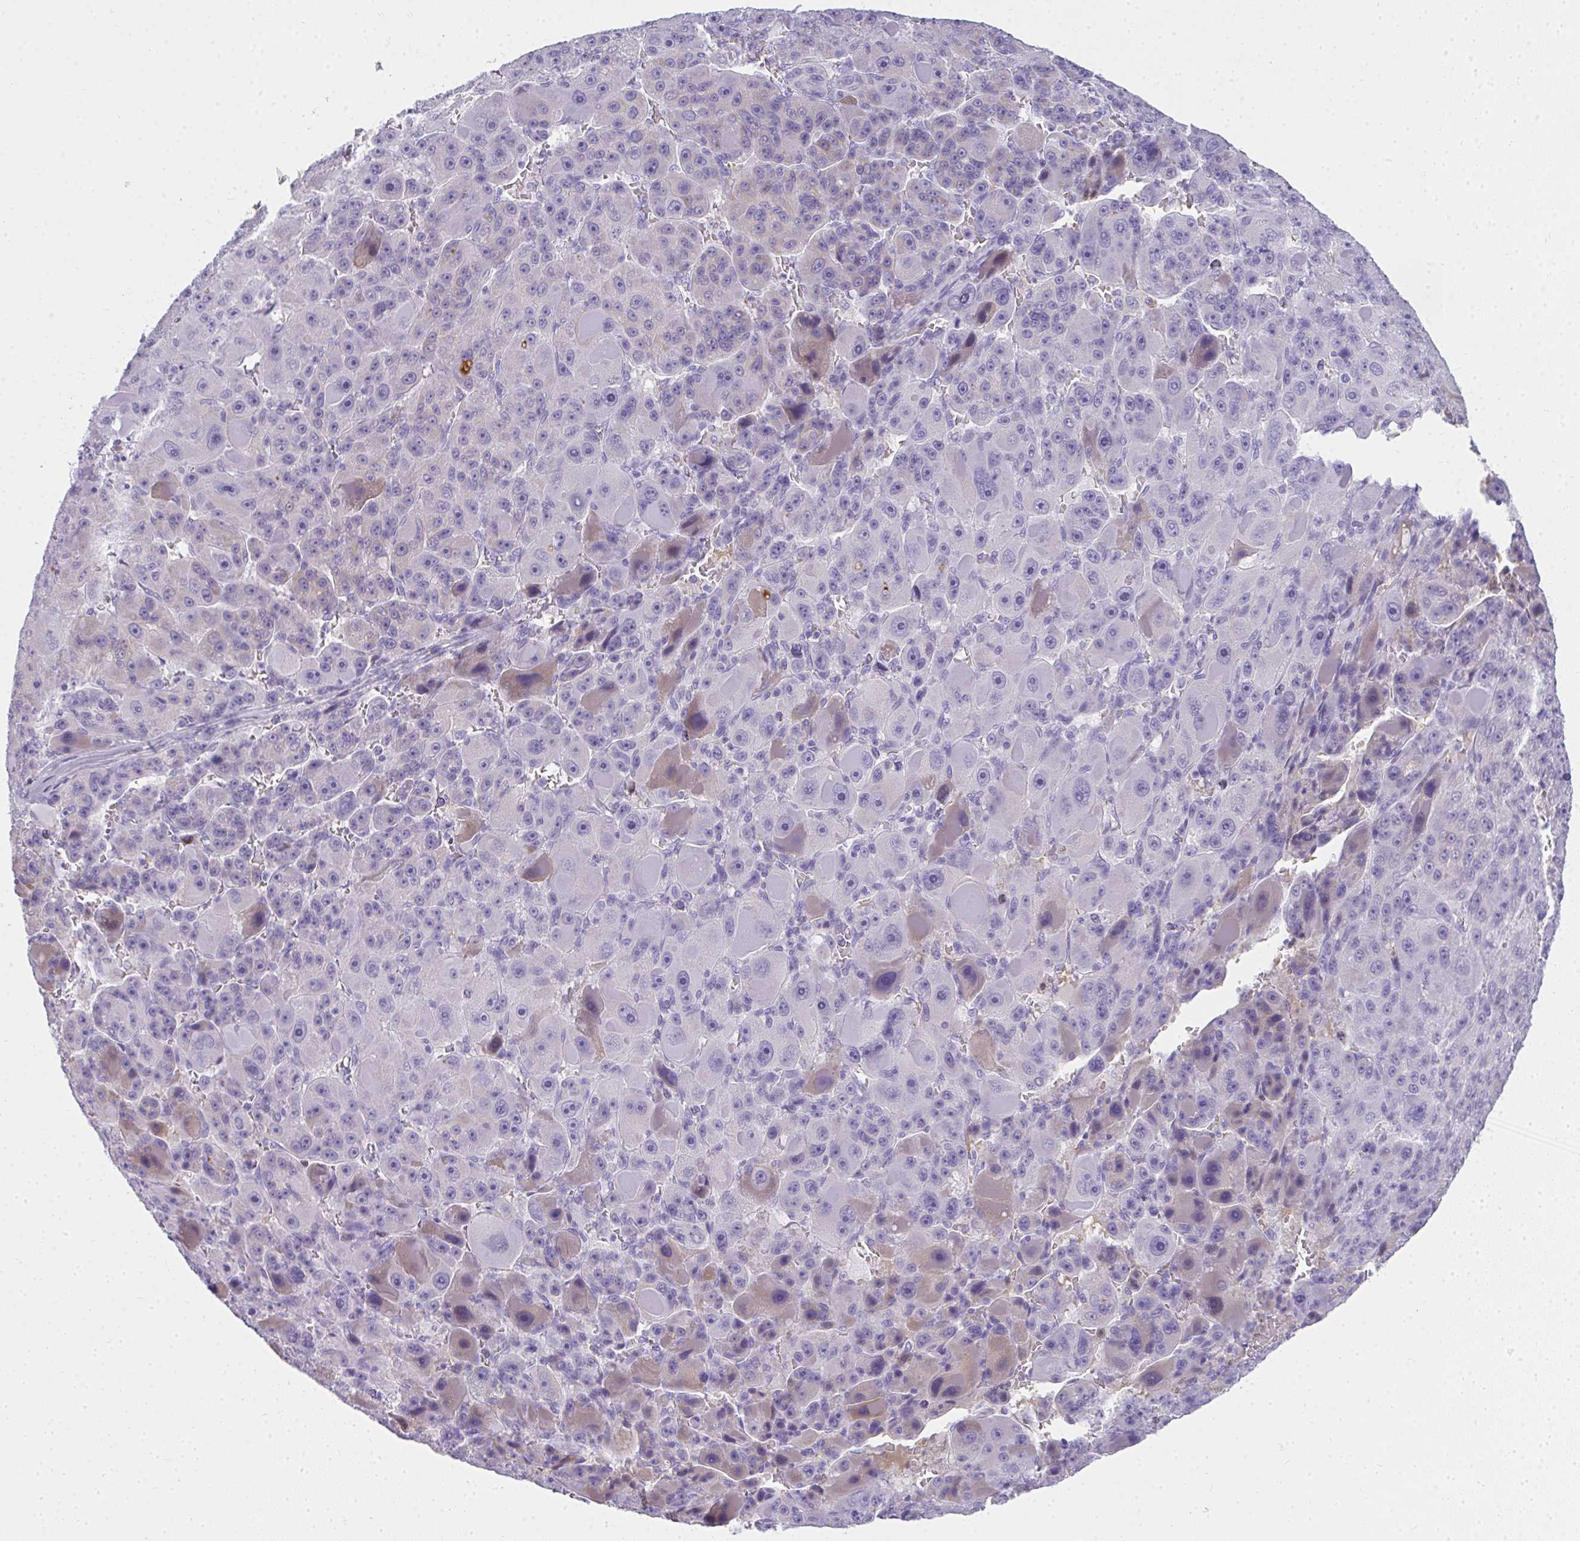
{"staining": {"intensity": "weak", "quantity": "<25%", "location": "cytoplasmic/membranous"}, "tissue": "liver cancer", "cell_type": "Tumor cells", "image_type": "cancer", "snomed": [{"axis": "morphology", "description": "Carcinoma, Hepatocellular, NOS"}, {"axis": "topography", "description": "Liver"}], "caption": "DAB (3,3'-diaminobenzidine) immunohistochemical staining of human liver hepatocellular carcinoma displays no significant positivity in tumor cells. (Brightfield microscopy of DAB (3,3'-diaminobenzidine) immunohistochemistry at high magnification).", "gene": "ZSWIM3", "patient": {"sex": "male", "age": 76}}